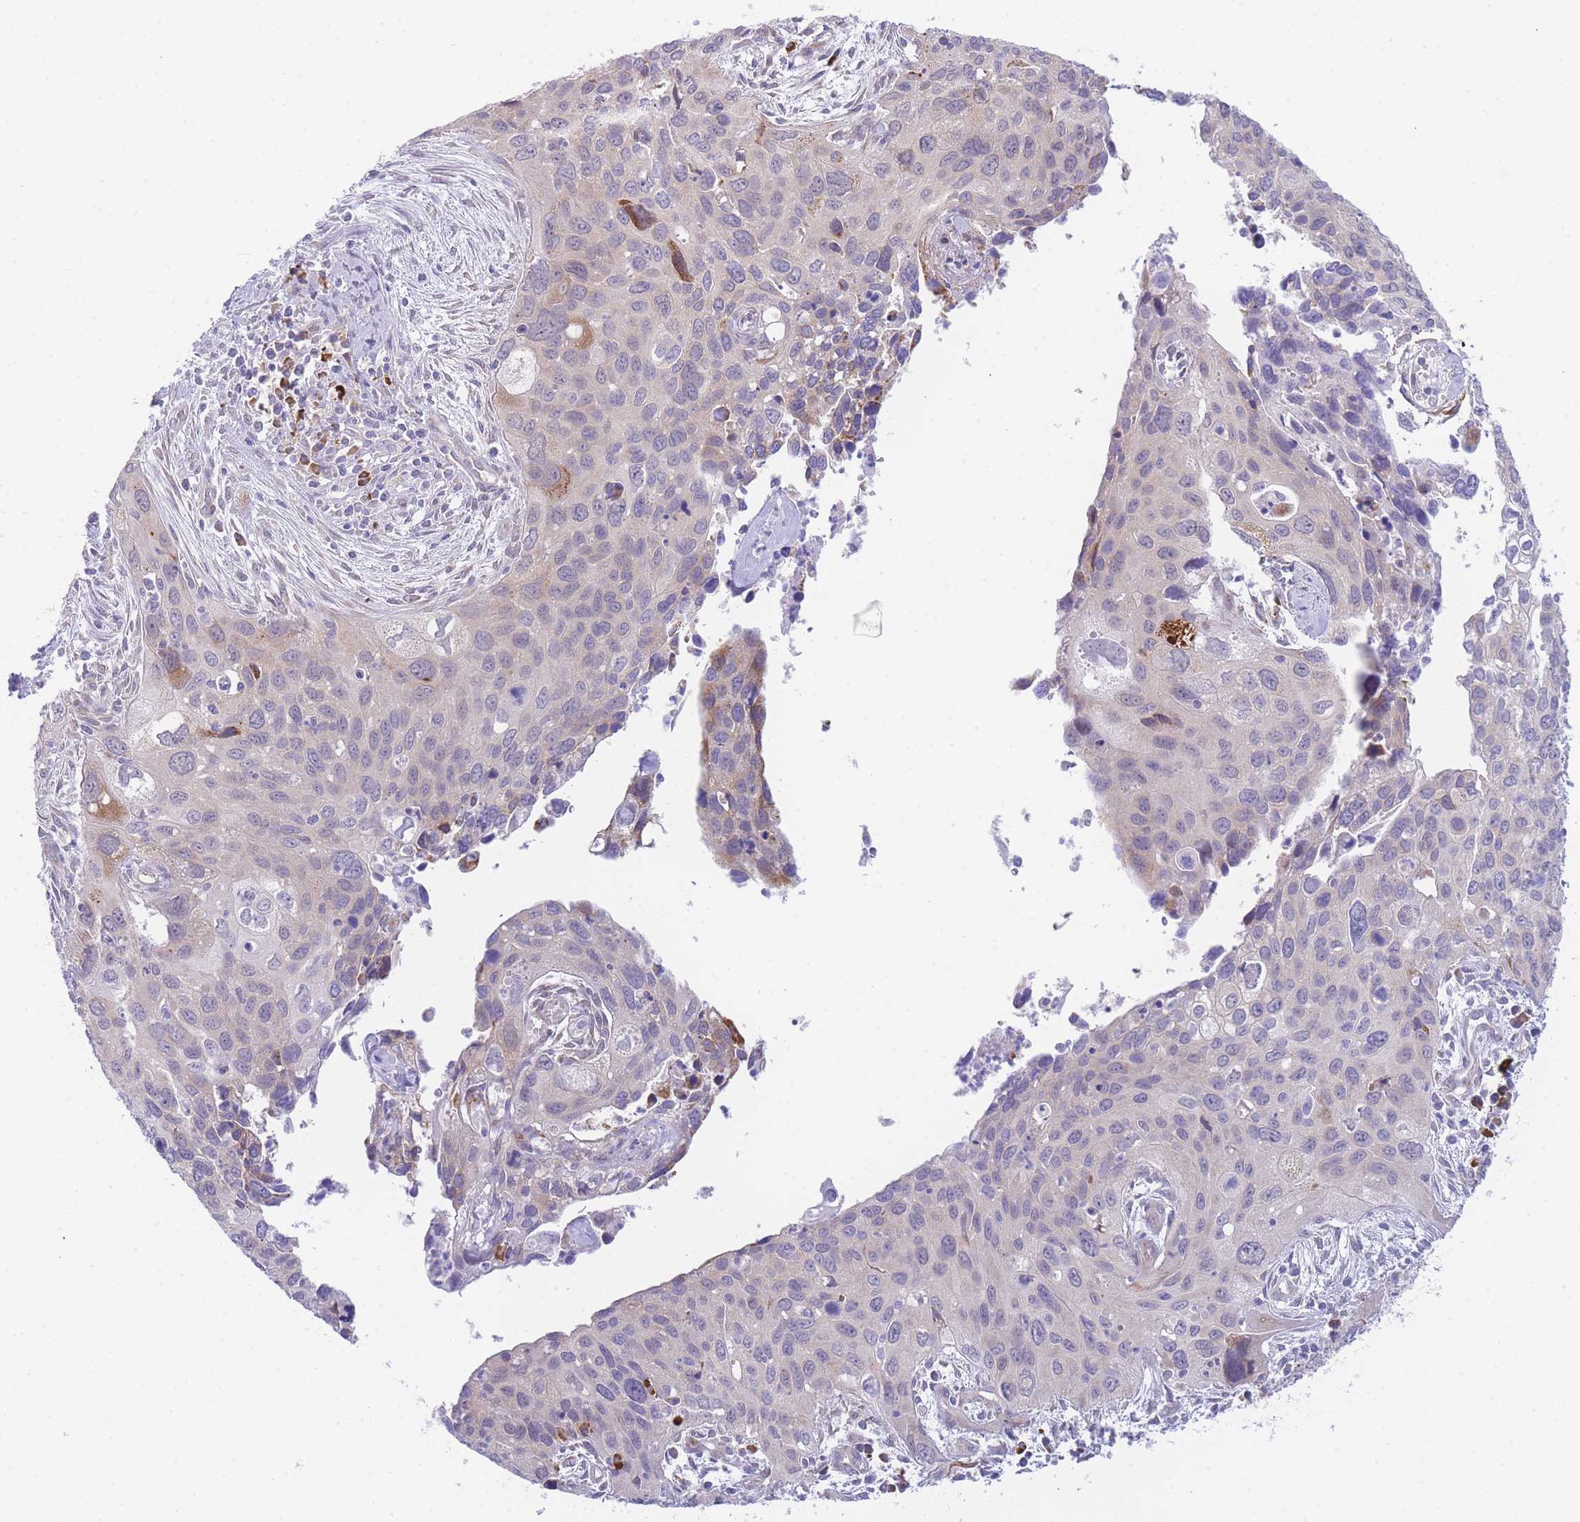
{"staining": {"intensity": "negative", "quantity": "none", "location": "none"}, "tissue": "cervical cancer", "cell_type": "Tumor cells", "image_type": "cancer", "snomed": [{"axis": "morphology", "description": "Squamous cell carcinoma, NOS"}, {"axis": "topography", "description": "Cervix"}], "caption": "Cervical cancer stained for a protein using immunohistochemistry shows no expression tumor cells.", "gene": "ZNF510", "patient": {"sex": "female", "age": 55}}